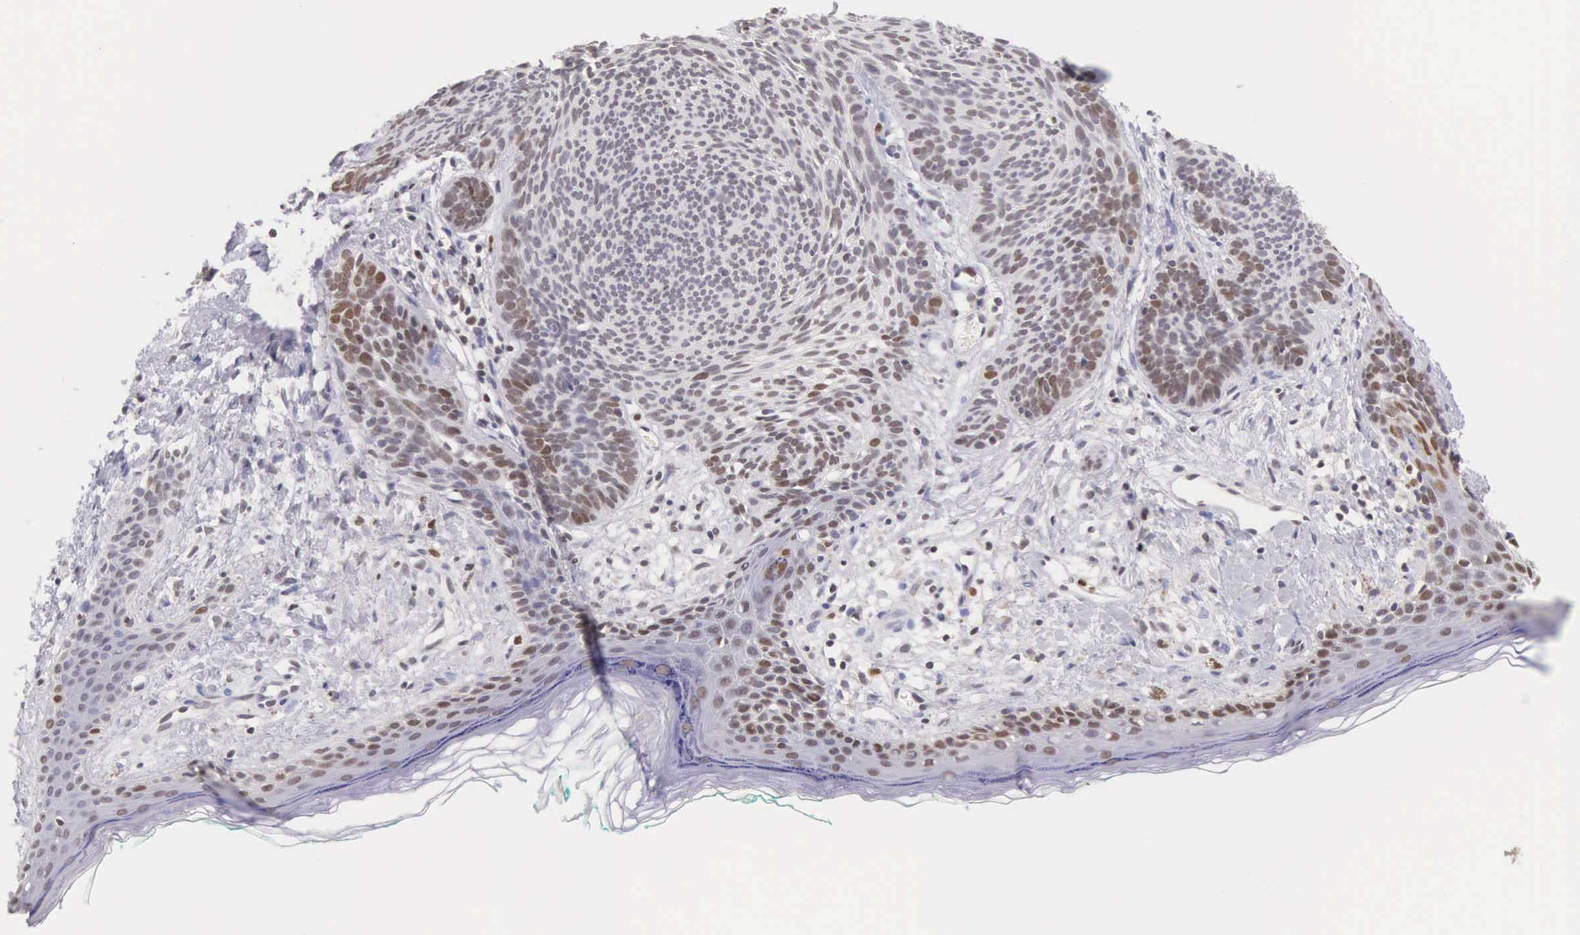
{"staining": {"intensity": "moderate", "quantity": "25%-75%", "location": "nuclear"}, "tissue": "skin cancer", "cell_type": "Tumor cells", "image_type": "cancer", "snomed": [{"axis": "morphology", "description": "Basal cell carcinoma"}, {"axis": "topography", "description": "Skin"}], "caption": "Moderate nuclear protein positivity is appreciated in approximately 25%-75% of tumor cells in skin basal cell carcinoma.", "gene": "VRK1", "patient": {"sex": "female", "age": 81}}